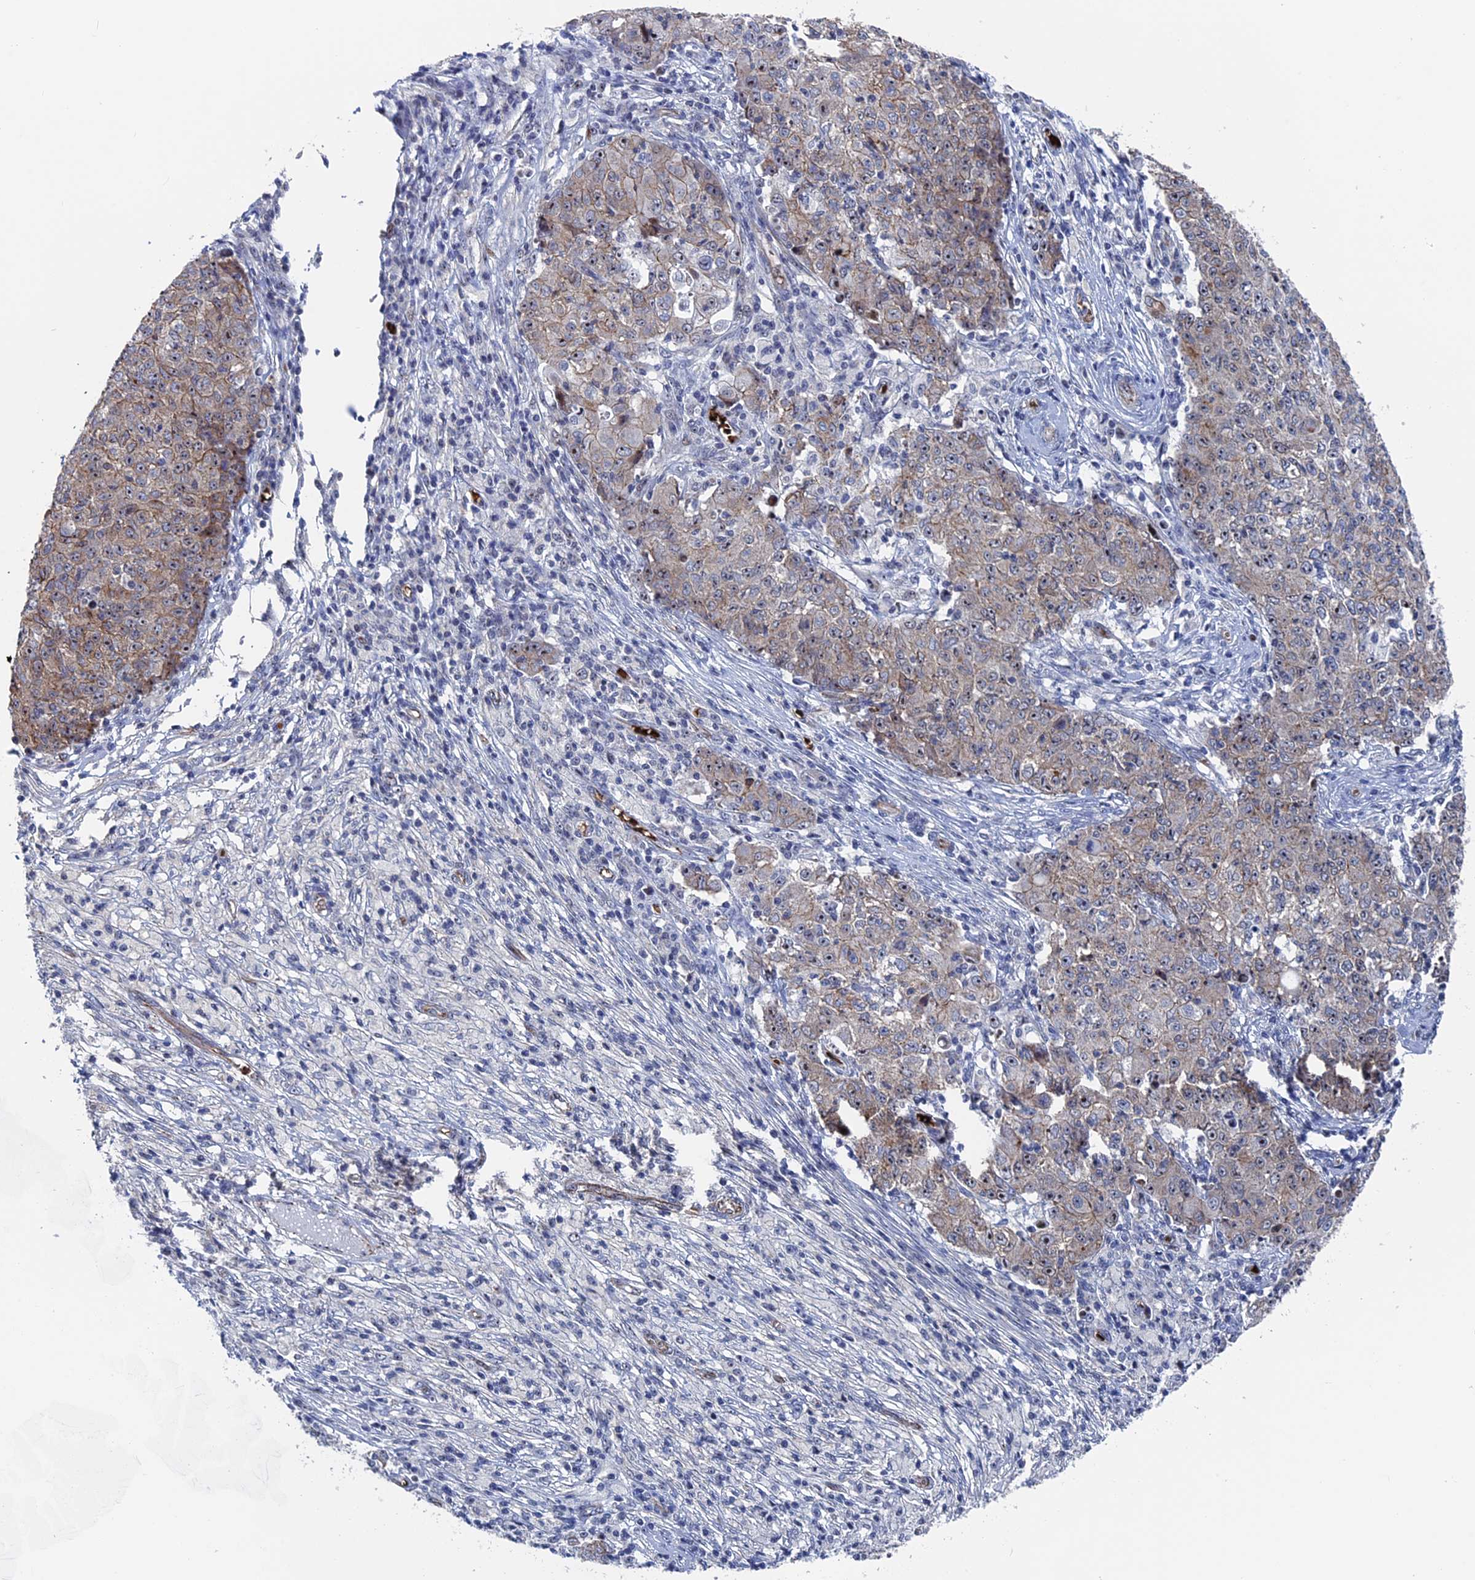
{"staining": {"intensity": "moderate", "quantity": "25%-75%", "location": "cytoplasmic/membranous,nuclear"}, "tissue": "ovarian cancer", "cell_type": "Tumor cells", "image_type": "cancer", "snomed": [{"axis": "morphology", "description": "Carcinoma, endometroid"}, {"axis": "topography", "description": "Ovary"}], "caption": "Immunohistochemical staining of human ovarian cancer demonstrates moderate cytoplasmic/membranous and nuclear protein positivity in approximately 25%-75% of tumor cells. (Stains: DAB (3,3'-diaminobenzidine) in brown, nuclei in blue, Microscopy: brightfield microscopy at high magnification).", "gene": "EXOSC9", "patient": {"sex": "female", "age": 42}}